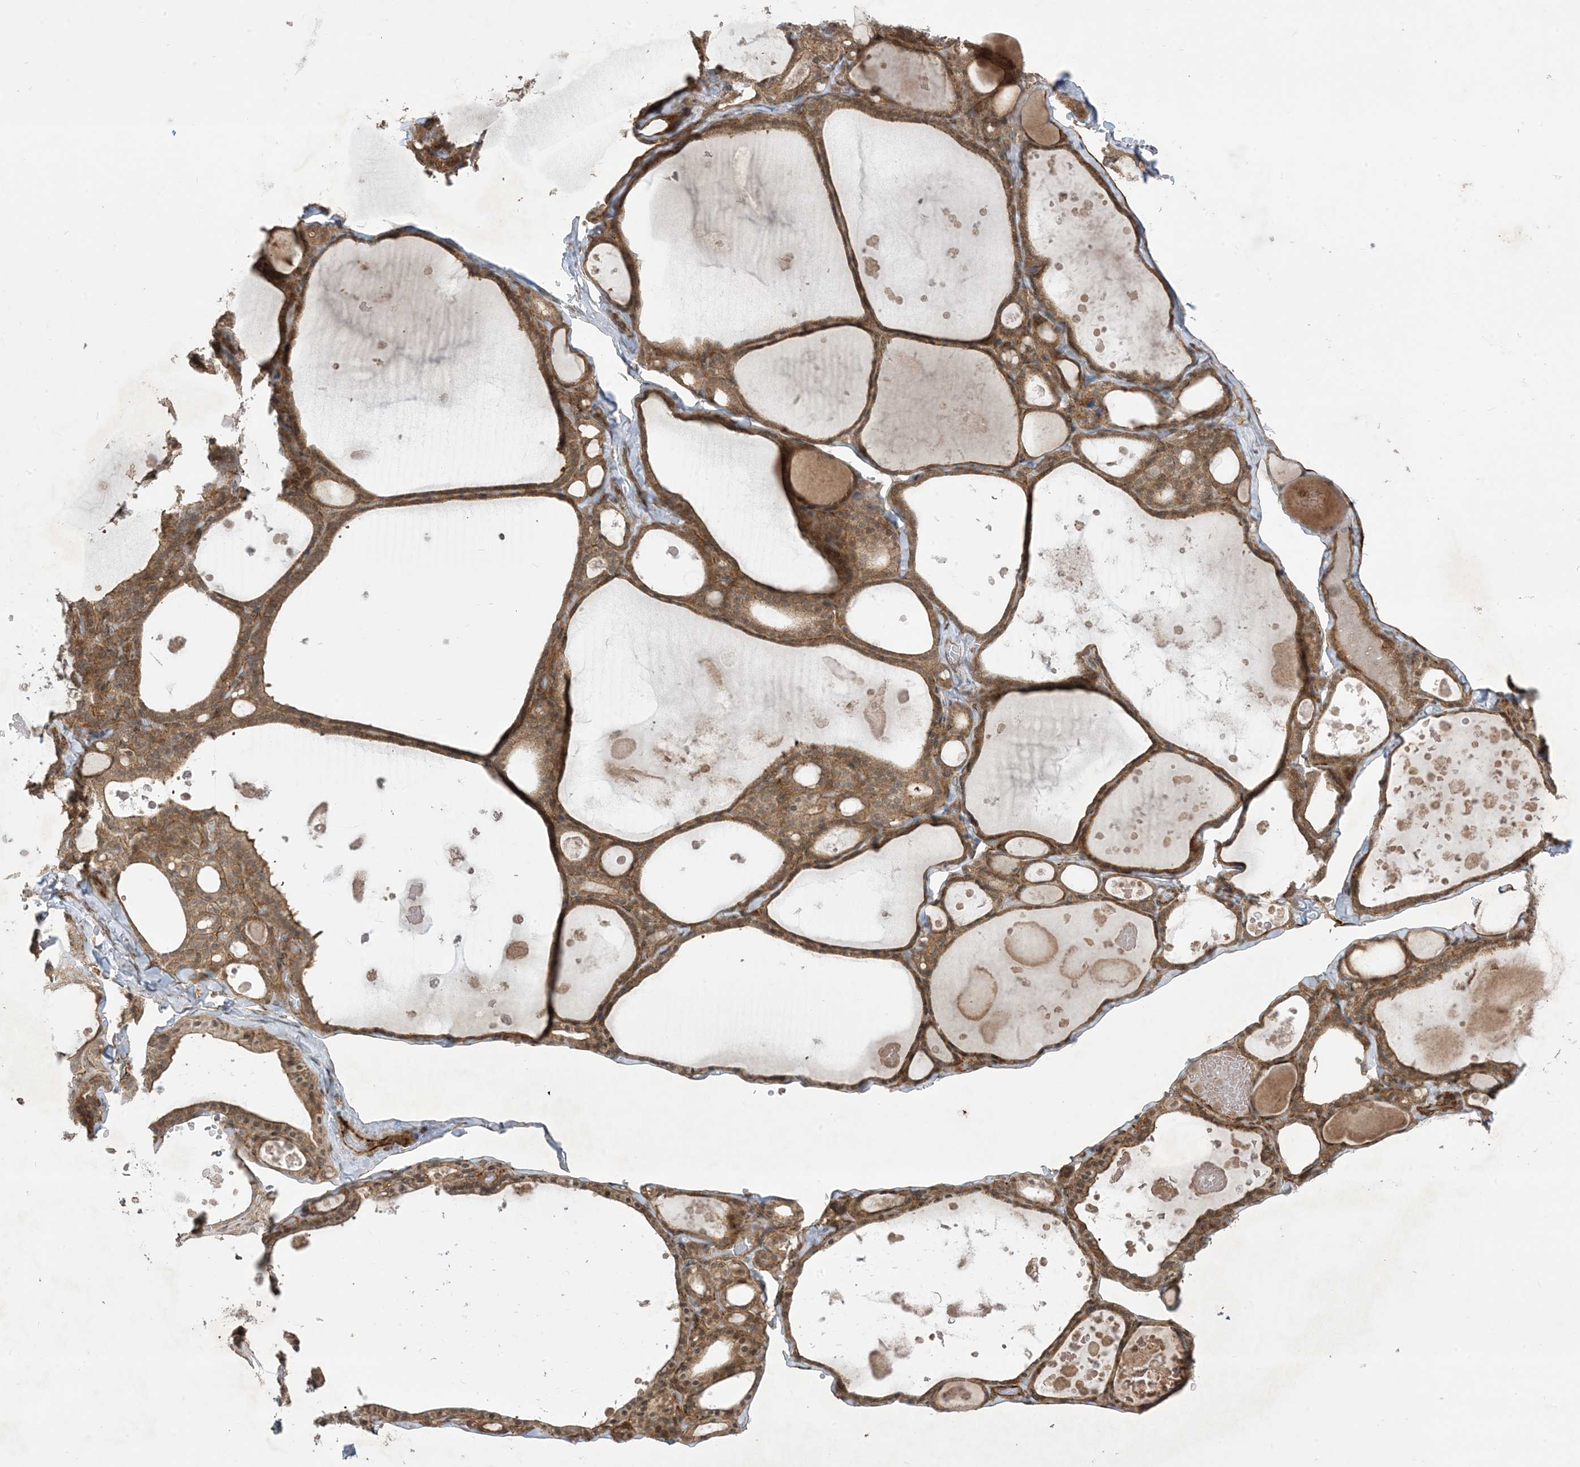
{"staining": {"intensity": "moderate", "quantity": ">75%", "location": "cytoplasmic/membranous"}, "tissue": "thyroid gland", "cell_type": "Glandular cells", "image_type": "normal", "snomed": [{"axis": "morphology", "description": "Normal tissue, NOS"}, {"axis": "topography", "description": "Thyroid gland"}], "caption": "The micrograph shows immunohistochemical staining of normal thyroid gland. There is moderate cytoplasmic/membranous positivity is appreciated in approximately >75% of glandular cells.", "gene": "SOGA3", "patient": {"sex": "male", "age": 56}}